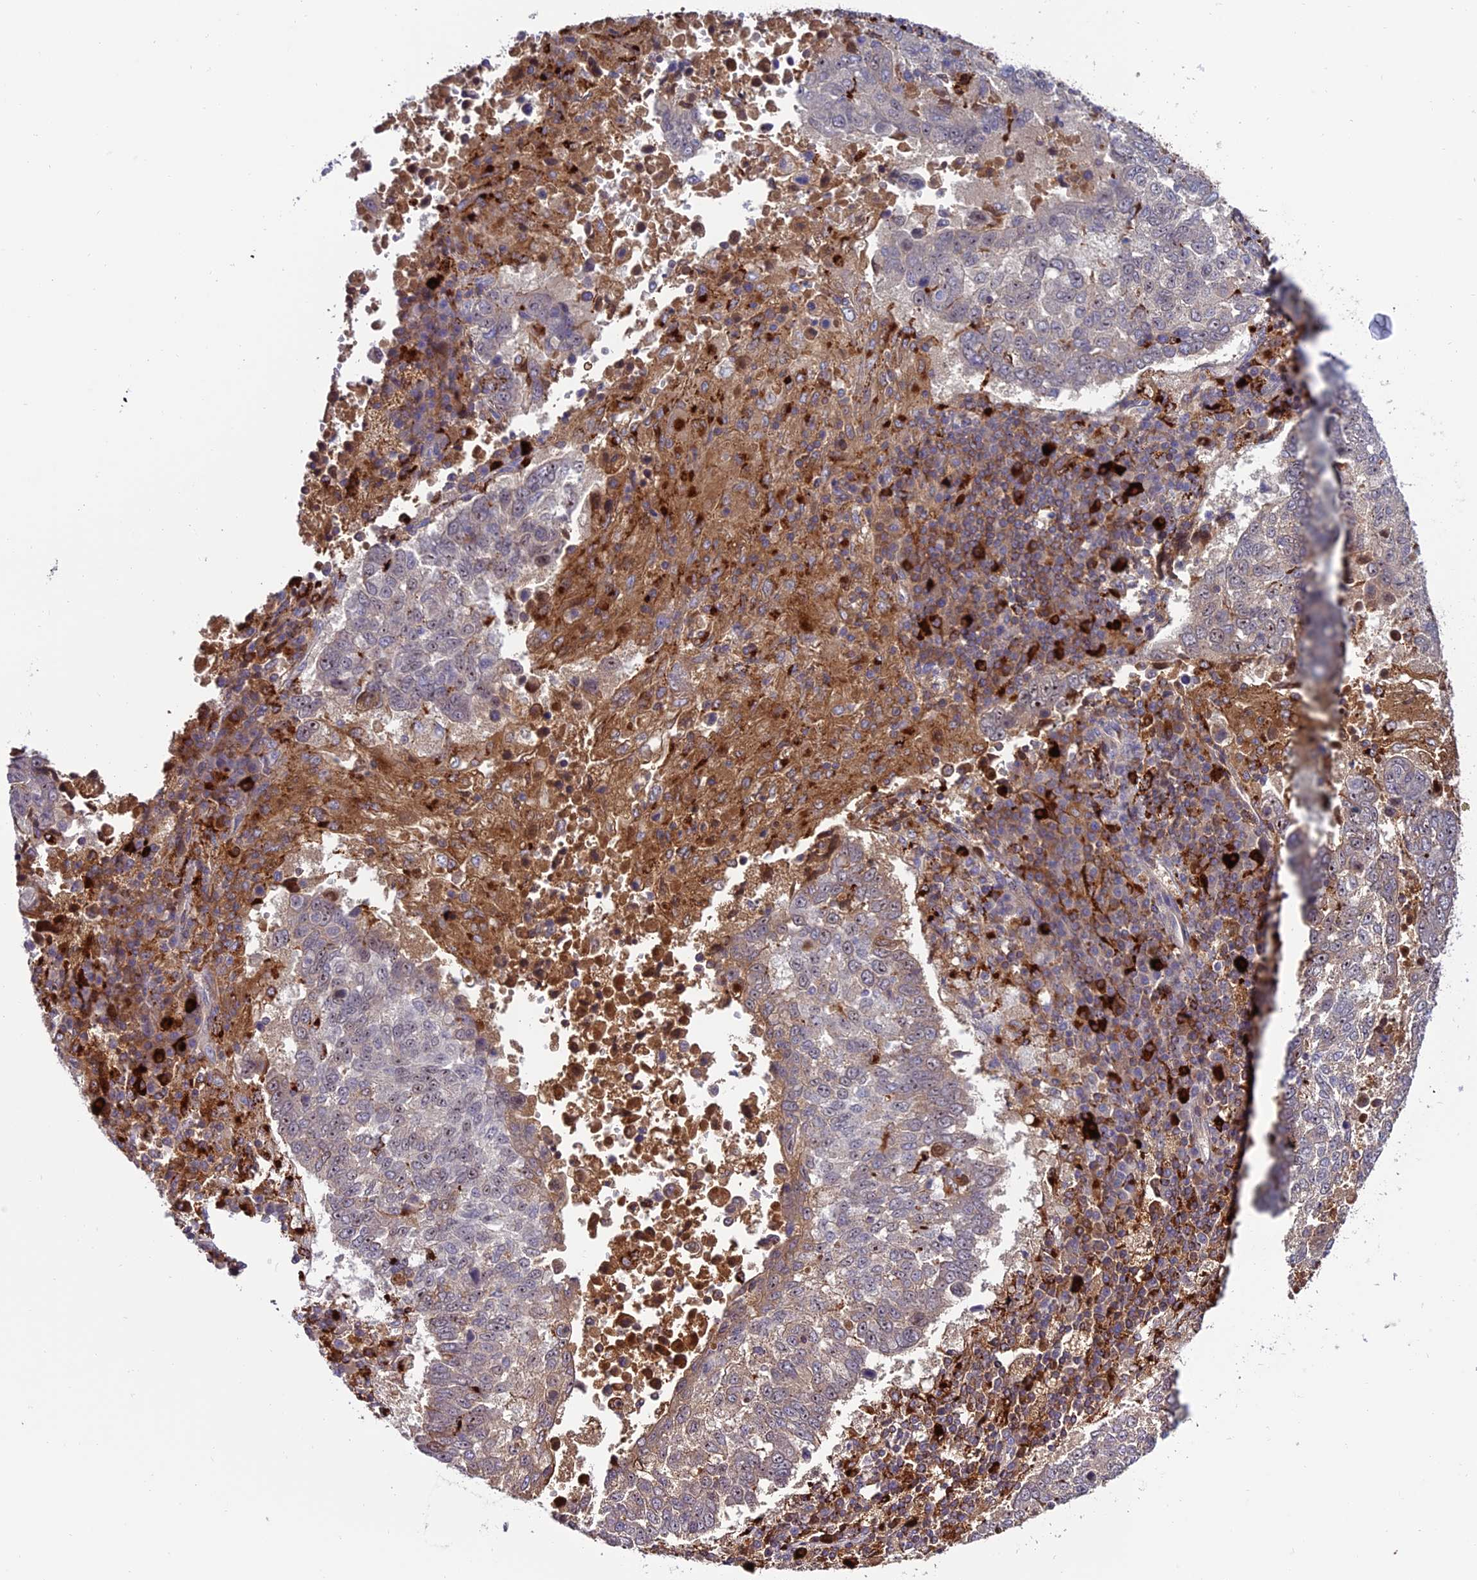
{"staining": {"intensity": "weak", "quantity": "<25%", "location": "cytoplasmic/membranous"}, "tissue": "lung cancer", "cell_type": "Tumor cells", "image_type": "cancer", "snomed": [{"axis": "morphology", "description": "Squamous cell carcinoma, NOS"}, {"axis": "topography", "description": "Lung"}], "caption": "This is an immunohistochemistry image of human lung squamous cell carcinoma. There is no positivity in tumor cells.", "gene": "ARHGEF18", "patient": {"sex": "male", "age": 73}}